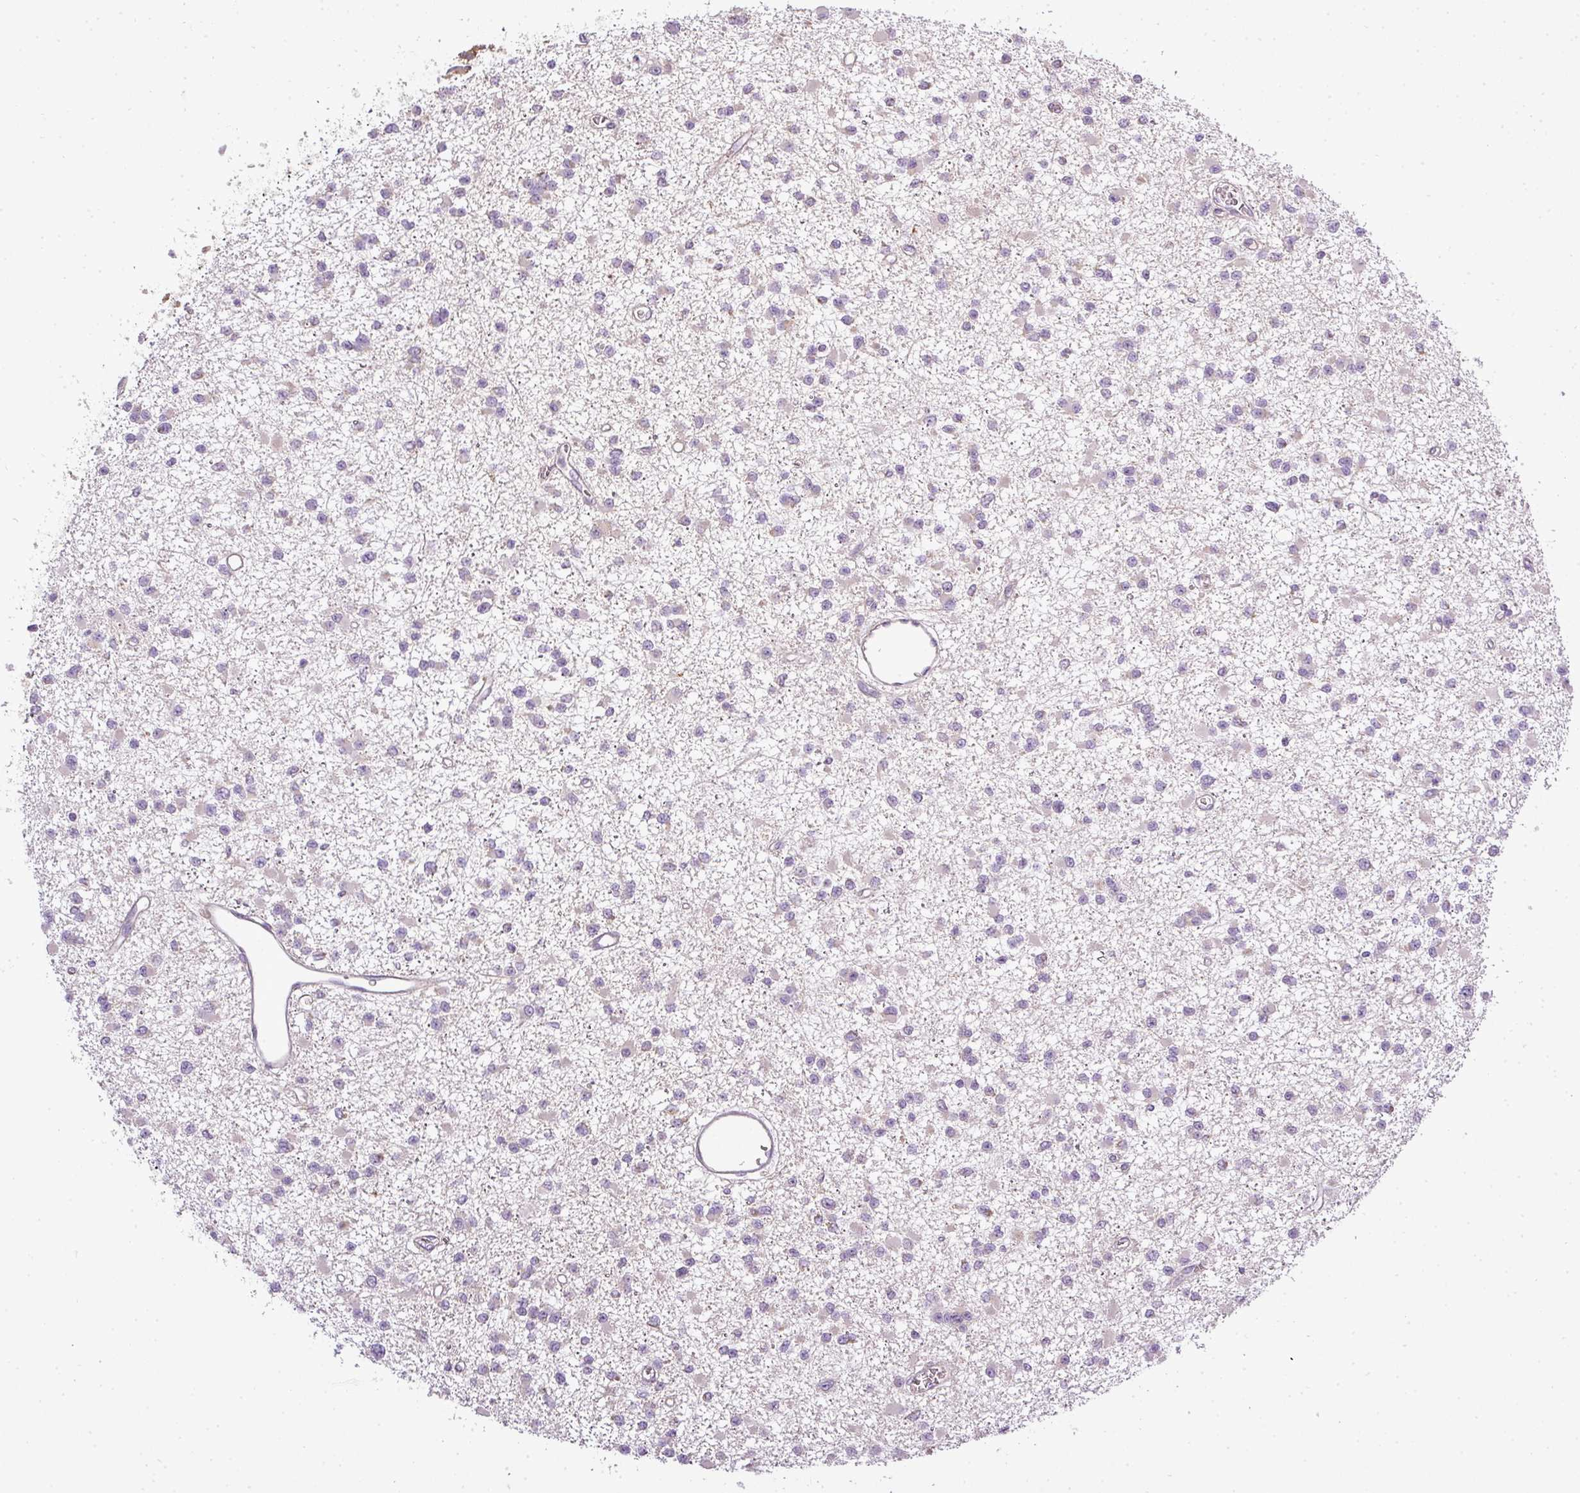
{"staining": {"intensity": "negative", "quantity": "none", "location": "none"}, "tissue": "glioma", "cell_type": "Tumor cells", "image_type": "cancer", "snomed": [{"axis": "morphology", "description": "Glioma, malignant, Low grade"}, {"axis": "topography", "description": "Brain"}], "caption": "Immunohistochemistry micrograph of human glioma stained for a protein (brown), which shows no staining in tumor cells.", "gene": "ZDHHC1", "patient": {"sex": "female", "age": 22}}